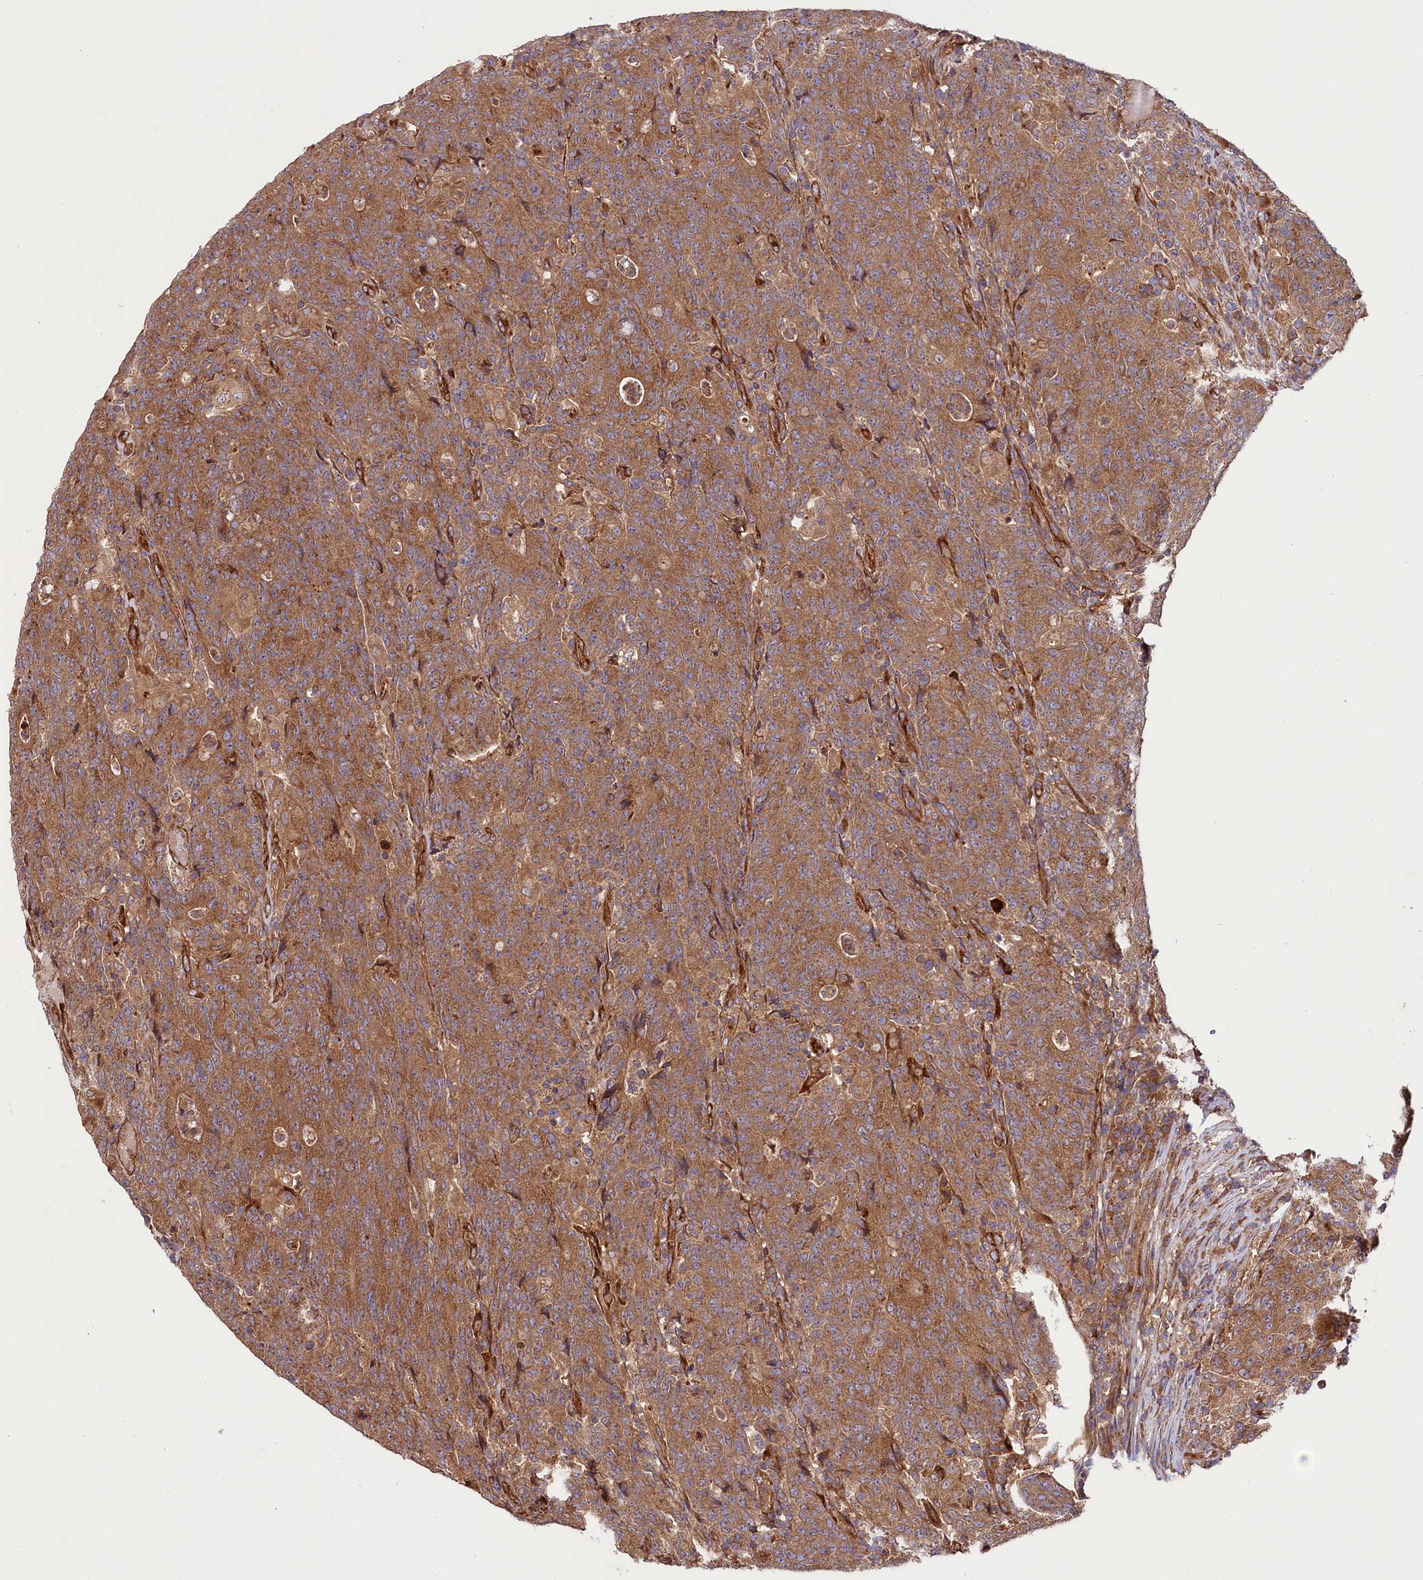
{"staining": {"intensity": "moderate", "quantity": ">75%", "location": "cytoplasmic/membranous"}, "tissue": "colorectal cancer", "cell_type": "Tumor cells", "image_type": "cancer", "snomed": [{"axis": "morphology", "description": "Adenocarcinoma, NOS"}, {"axis": "topography", "description": "Colon"}], "caption": "Moderate cytoplasmic/membranous staining is seen in approximately >75% of tumor cells in colorectal adenocarcinoma.", "gene": "CEP295", "patient": {"sex": "female", "age": 75}}